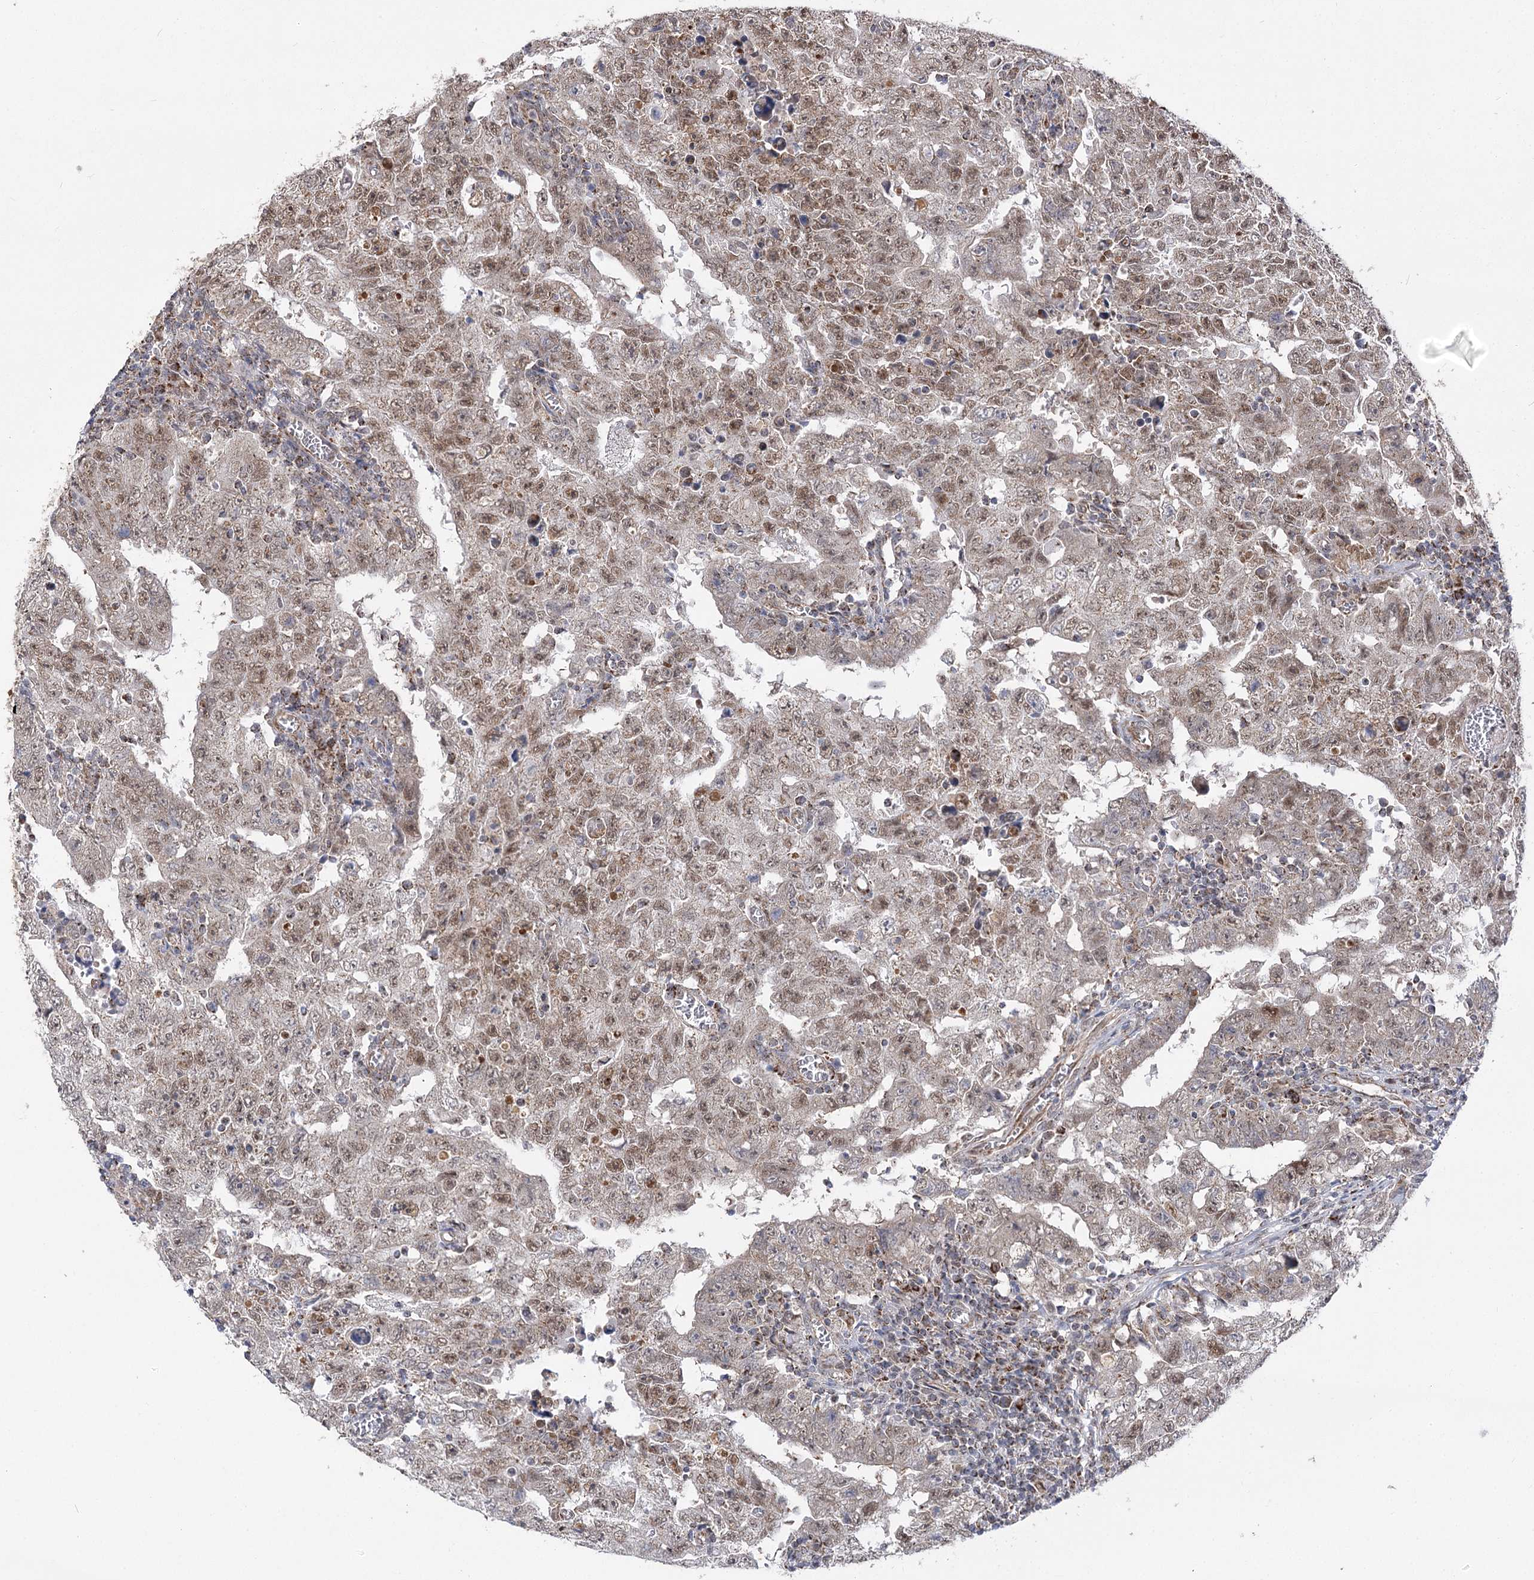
{"staining": {"intensity": "moderate", "quantity": ">75%", "location": "nuclear"}, "tissue": "testis cancer", "cell_type": "Tumor cells", "image_type": "cancer", "snomed": [{"axis": "morphology", "description": "Carcinoma, Embryonal, NOS"}, {"axis": "topography", "description": "Testis"}], "caption": "IHC histopathology image of testis cancer (embryonal carcinoma) stained for a protein (brown), which reveals medium levels of moderate nuclear expression in about >75% of tumor cells.", "gene": "SLC4A1AP", "patient": {"sex": "male", "age": 26}}